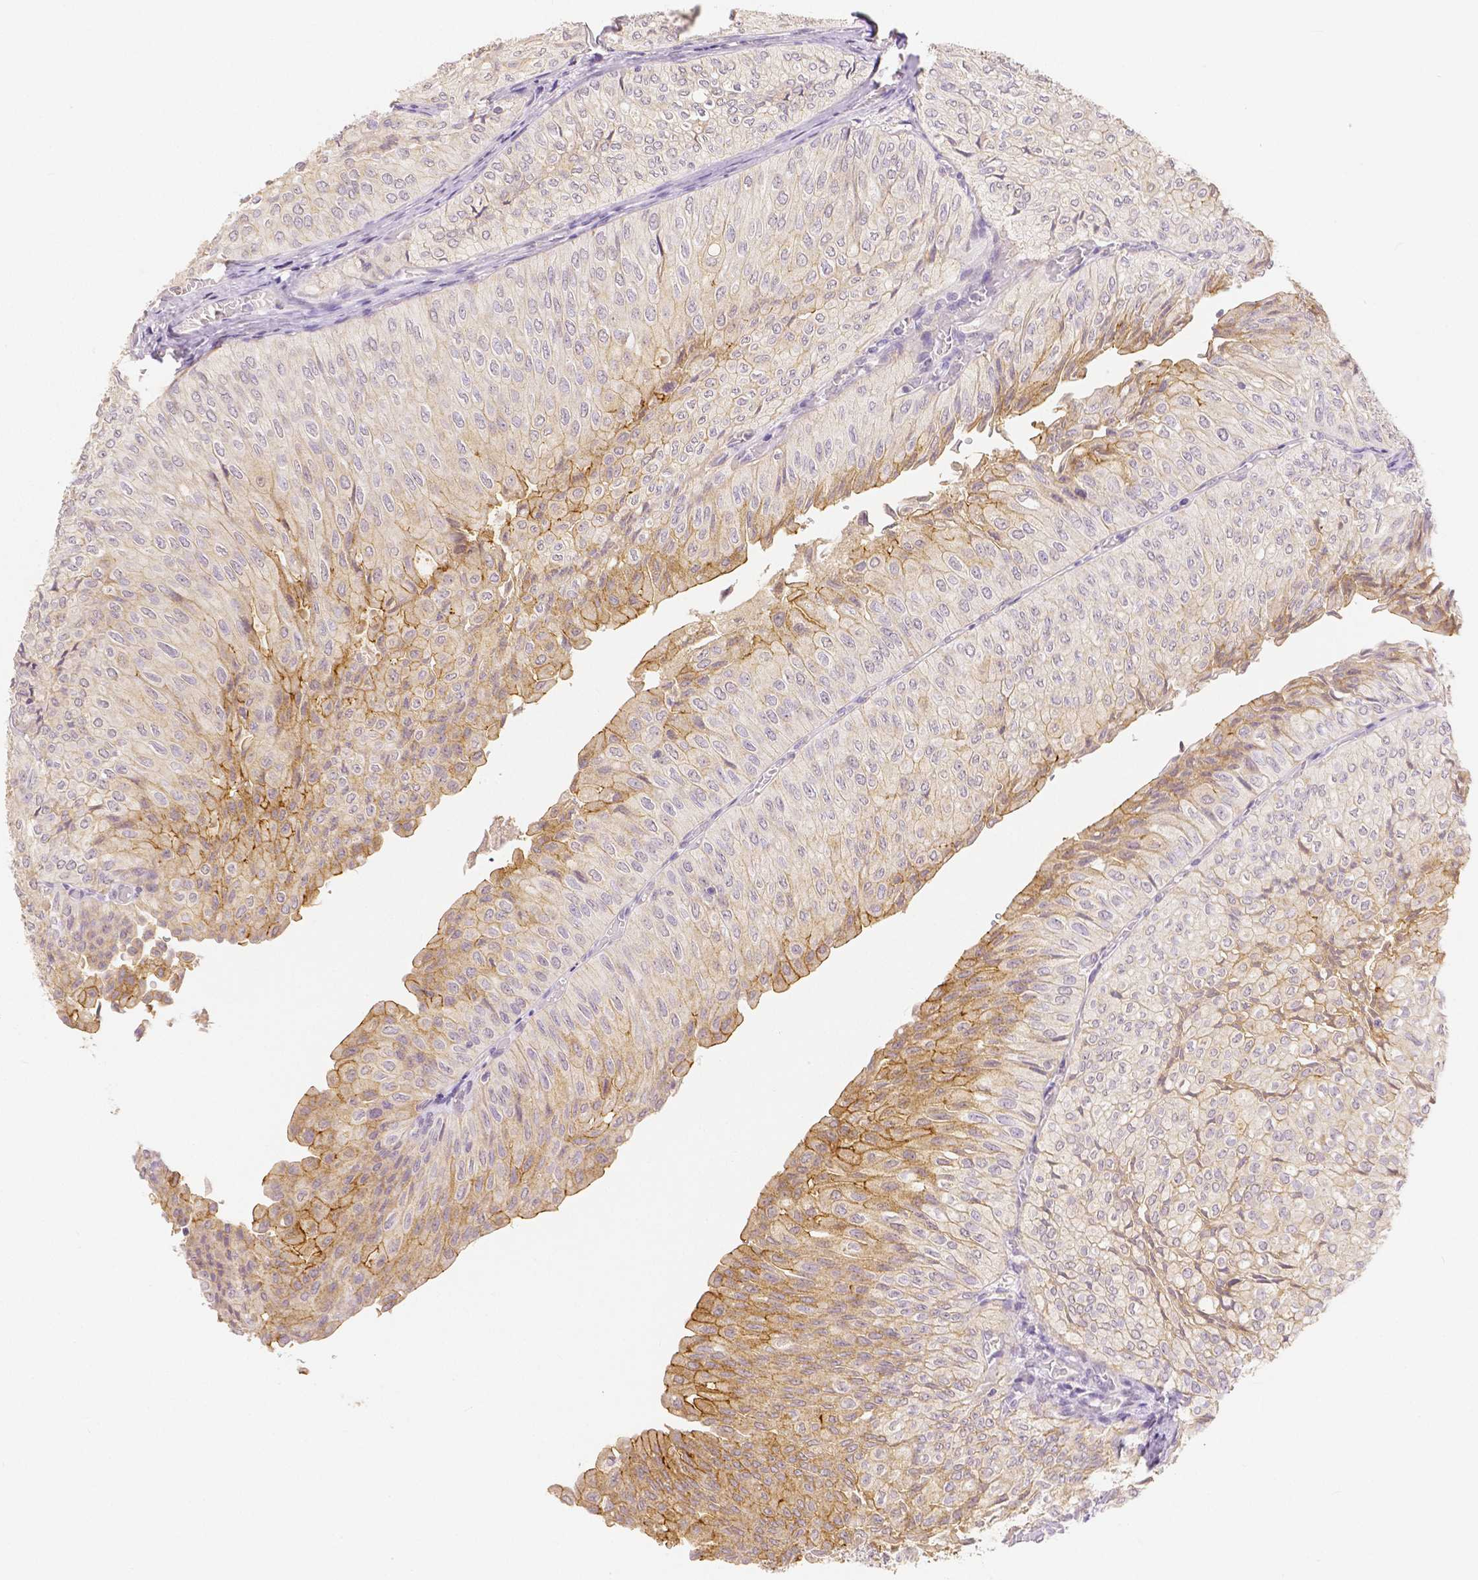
{"staining": {"intensity": "moderate", "quantity": "<25%", "location": "cytoplasmic/membranous"}, "tissue": "urothelial cancer", "cell_type": "Tumor cells", "image_type": "cancer", "snomed": [{"axis": "morphology", "description": "Urothelial carcinoma, NOS"}, {"axis": "topography", "description": "Urinary bladder"}], "caption": "Immunohistochemical staining of transitional cell carcinoma reveals low levels of moderate cytoplasmic/membranous positivity in about <25% of tumor cells.", "gene": "OCLN", "patient": {"sex": "male", "age": 62}}